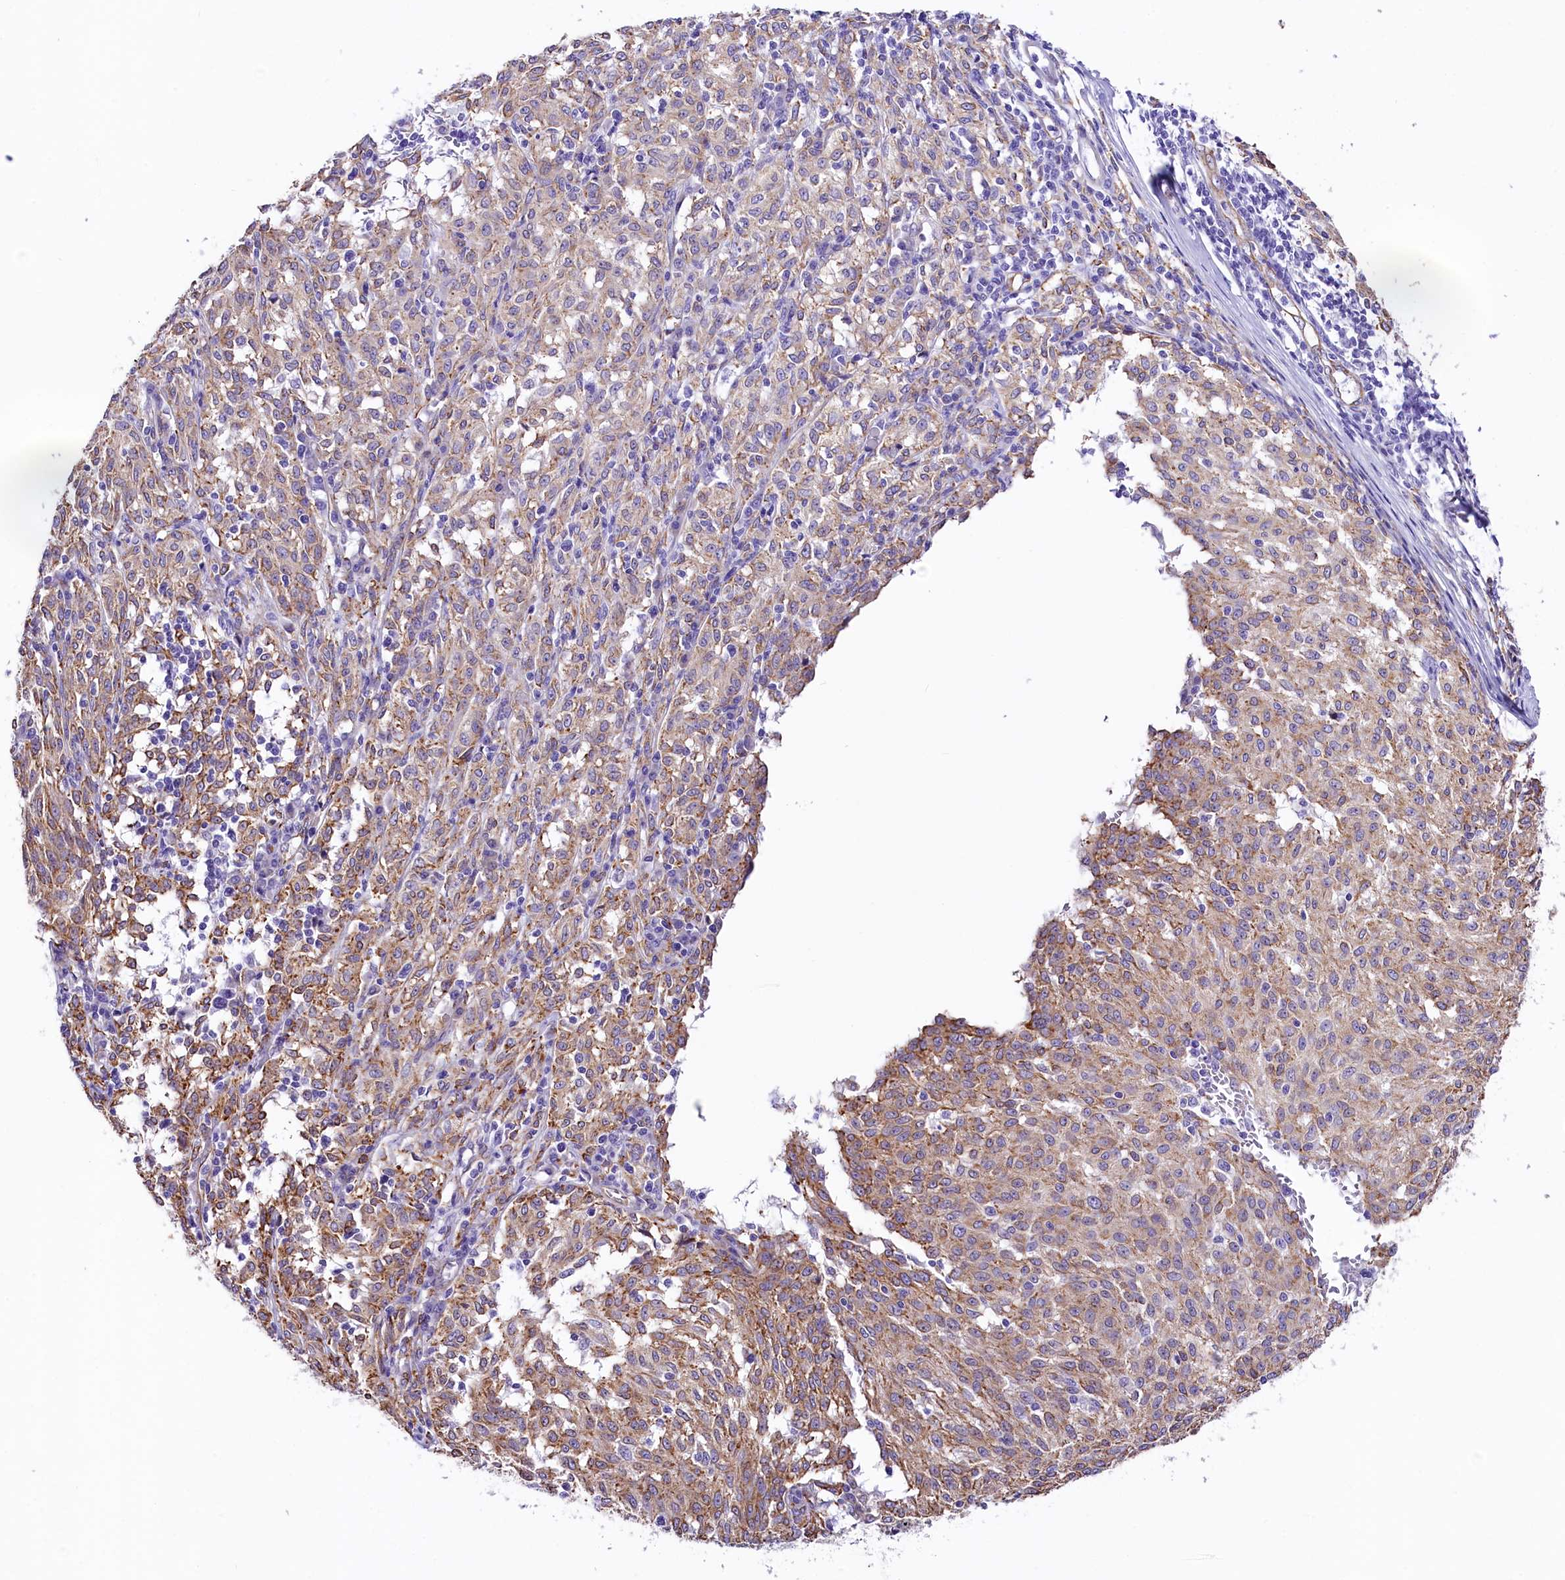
{"staining": {"intensity": "weak", "quantity": ">75%", "location": "cytoplasmic/membranous"}, "tissue": "melanoma", "cell_type": "Tumor cells", "image_type": "cancer", "snomed": [{"axis": "morphology", "description": "Malignant melanoma, NOS"}, {"axis": "topography", "description": "Skin"}], "caption": "Protein expression analysis of human melanoma reveals weak cytoplasmic/membranous expression in approximately >75% of tumor cells.", "gene": "ITGA1", "patient": {"sex": "female", "age": 72}}